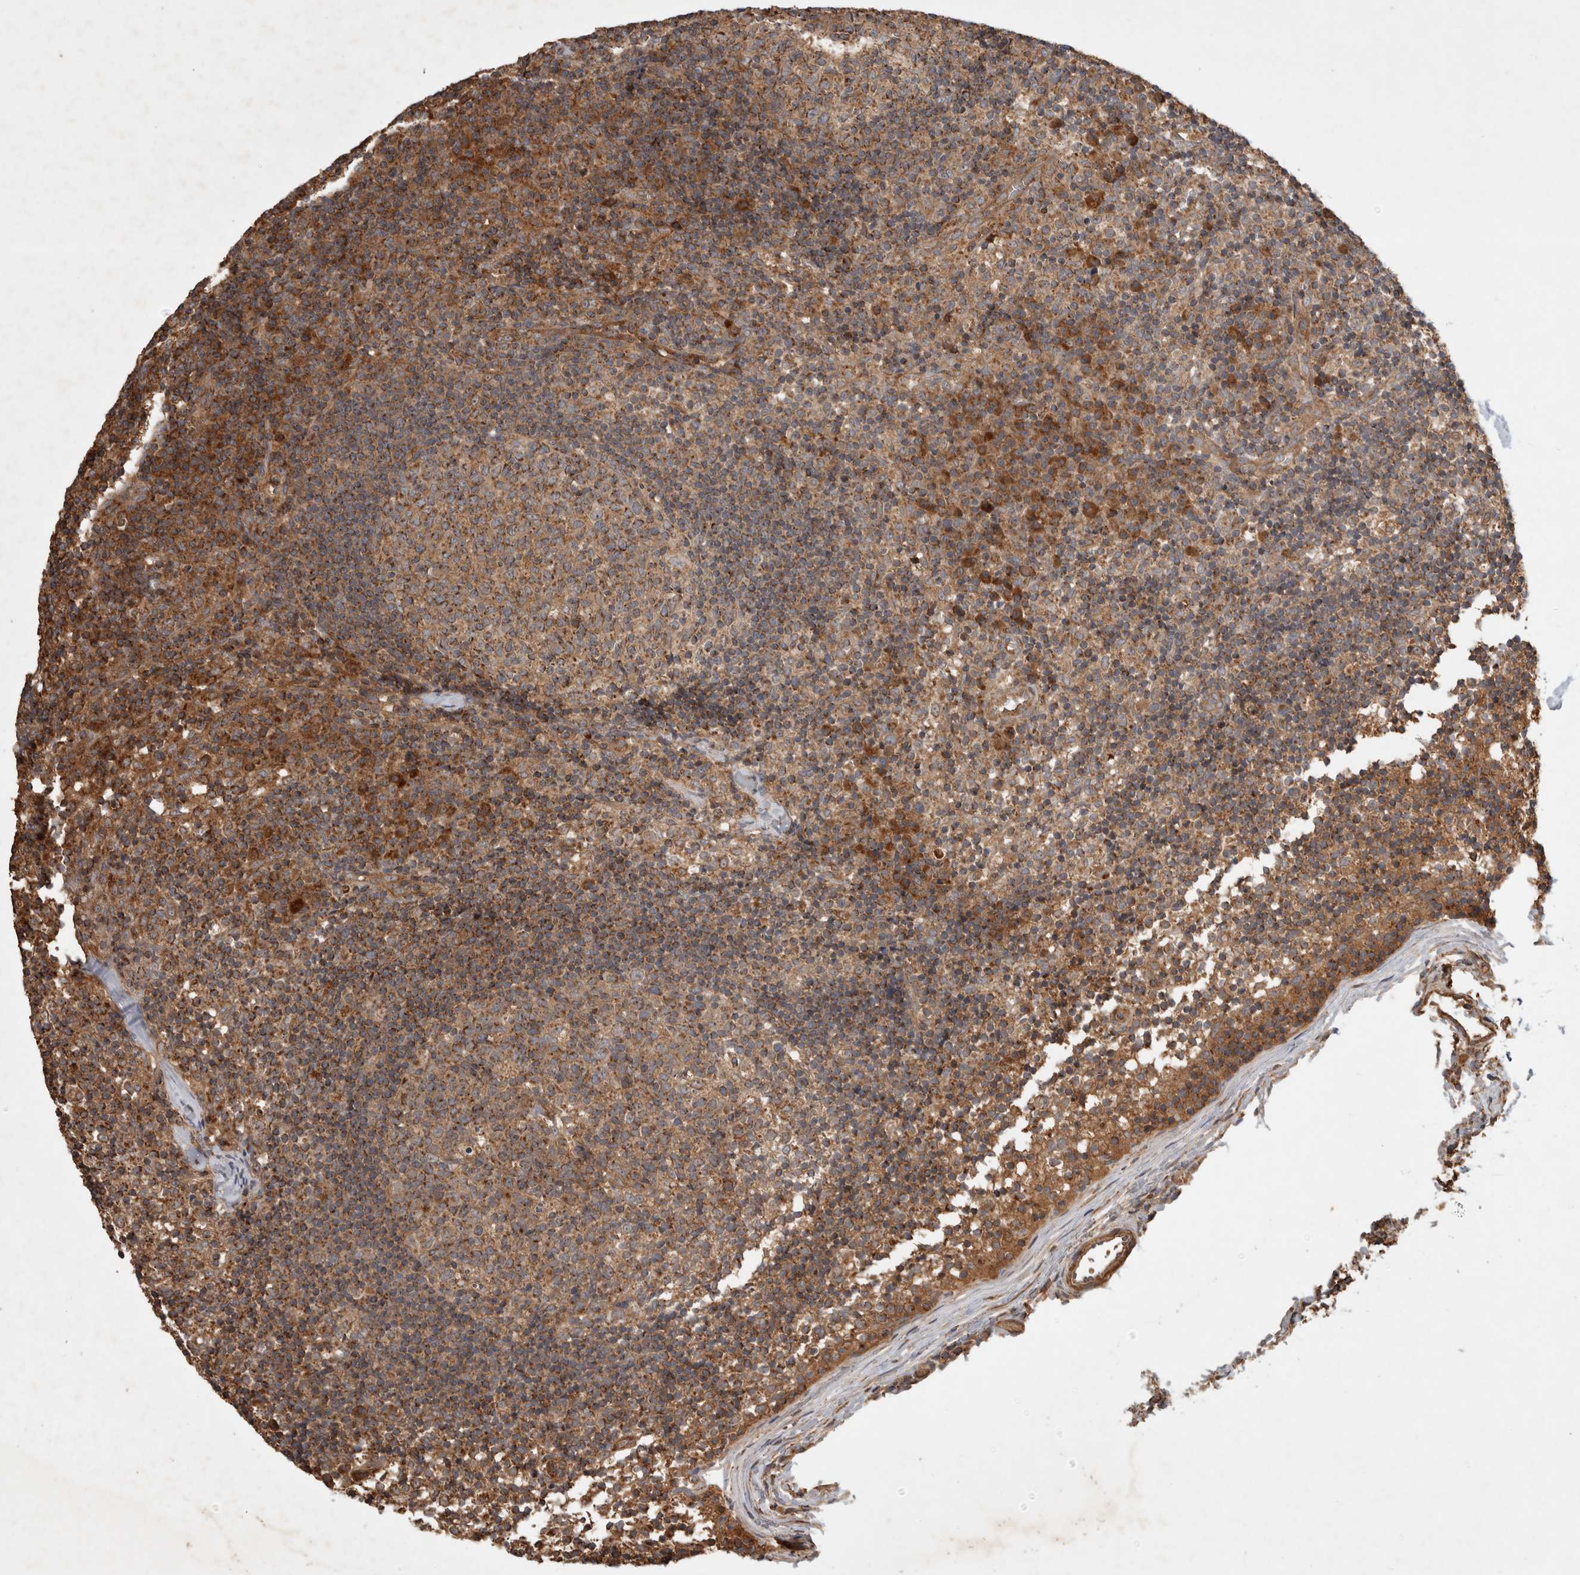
{"staining": {"intensity": "moderate", "quantity": "25%-75%", "location": "cytoplasmic/membranous"}, "tissue": "lymph node", "cell_type": "Germinal center cells", "image_type": "normal", "snomed": [{"axis": "morphology", "description": "Normal tissue, NOS"}, {"axis": "morphology", "description": "Inflammation, NOS"}, {"axis": "topography", "description": "Lymph node"}], "caption": "Human lymph node stained for a protein (brown) reveals moderate cytoplasmic/membranous positive positivity in about 25%-75% of germinal center cells.", "gene": "SERAC1", "patient": {"sex": "male", "age": 55}}